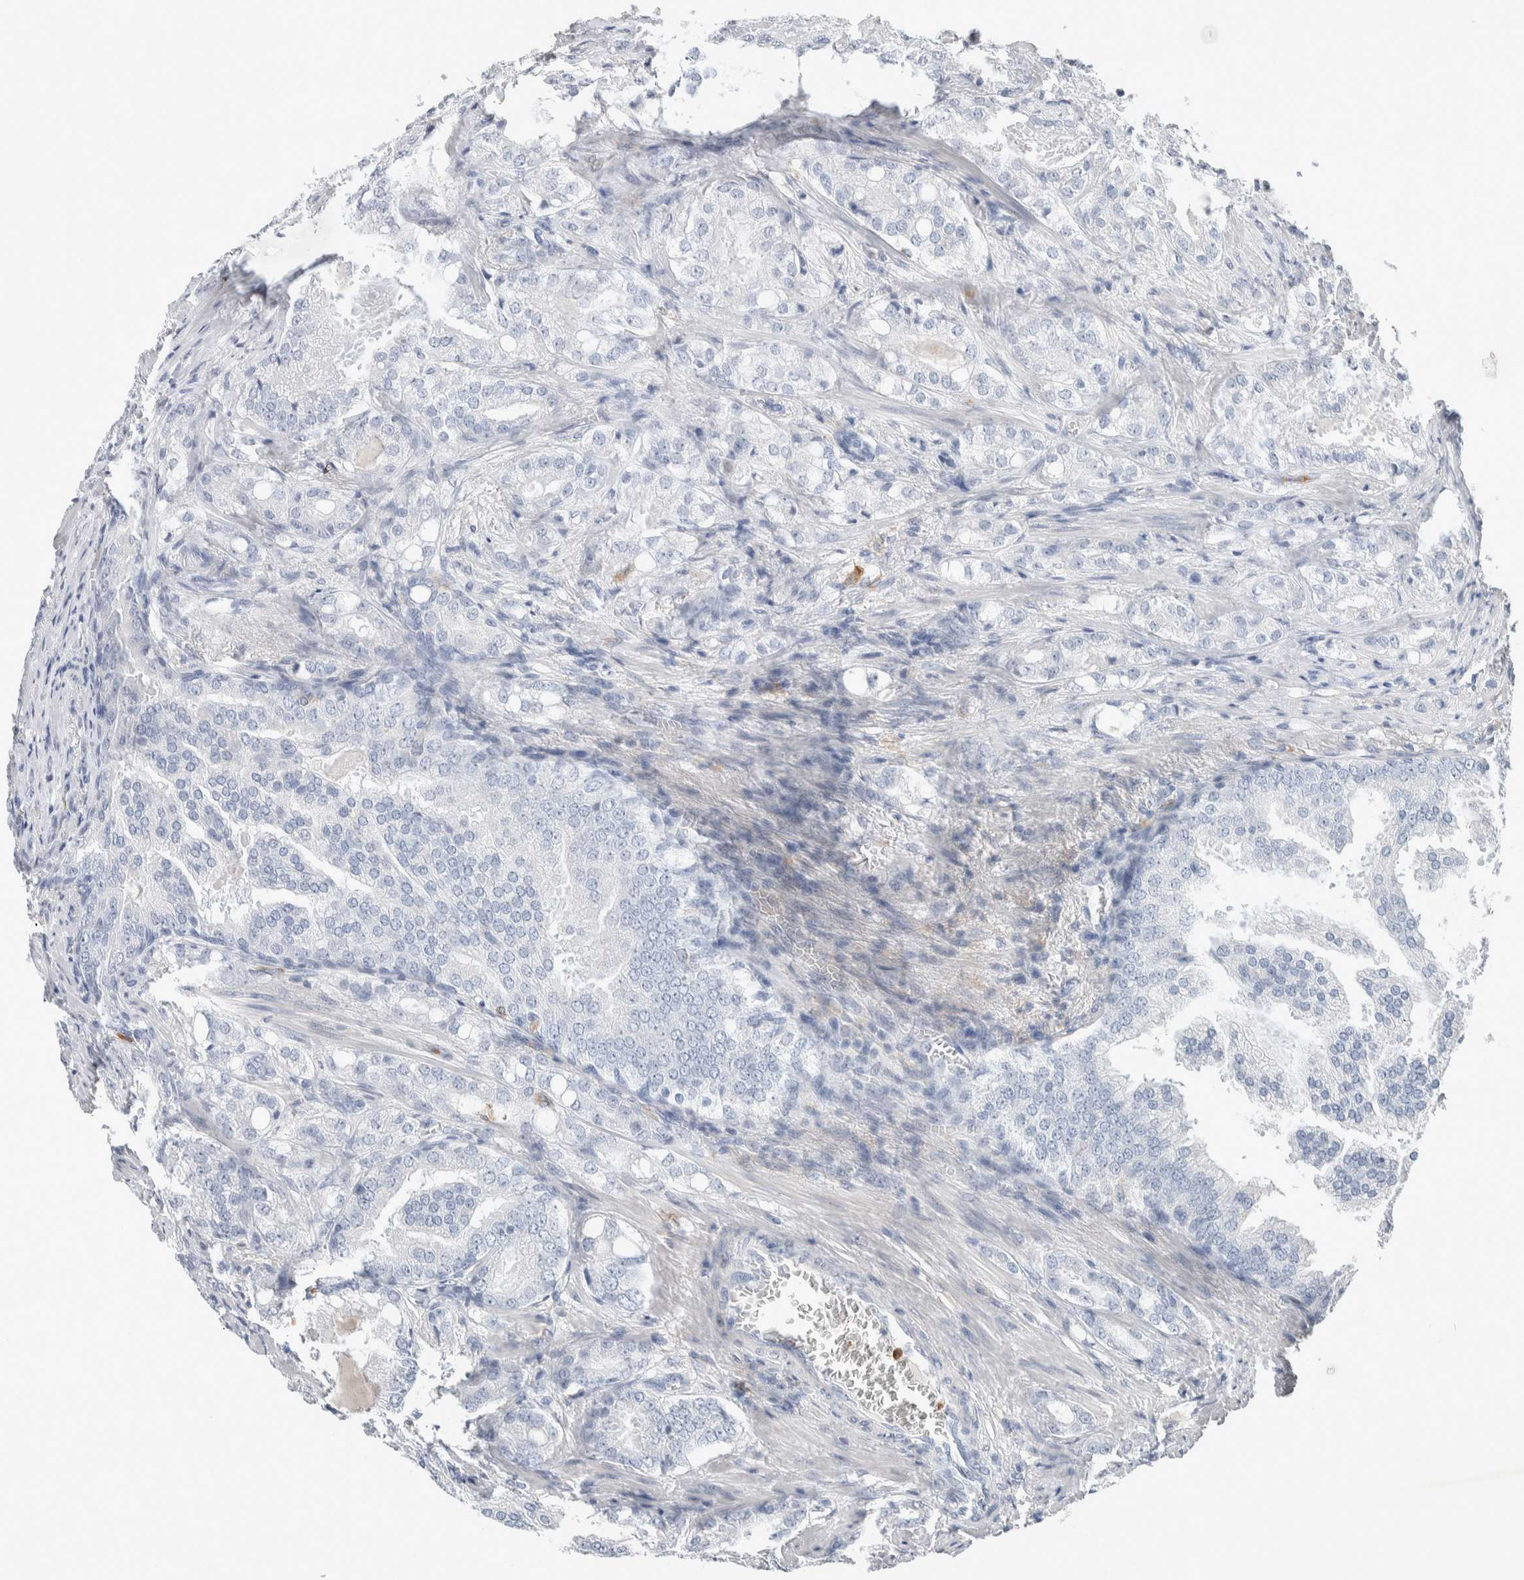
{"staining": {"intensity": "negative", "quantity": "none", "location": "none"}, "tissue": "prostate cancer", "cell_type": "Tumor cells", "image_type": "cancer", "snomed": [{"axis": "morphology", "description": "Adenocarcinoma, High grade"}, {"axis": "topography", "description": "Prostate"}], "caption": "DAB immunohistochemical staining of prostate adenocarcinoma (high-grade) reveals no significant positivity in tumor cells.", "gene": "NCF2", "patient": {"sex": "male", "age": 64}}